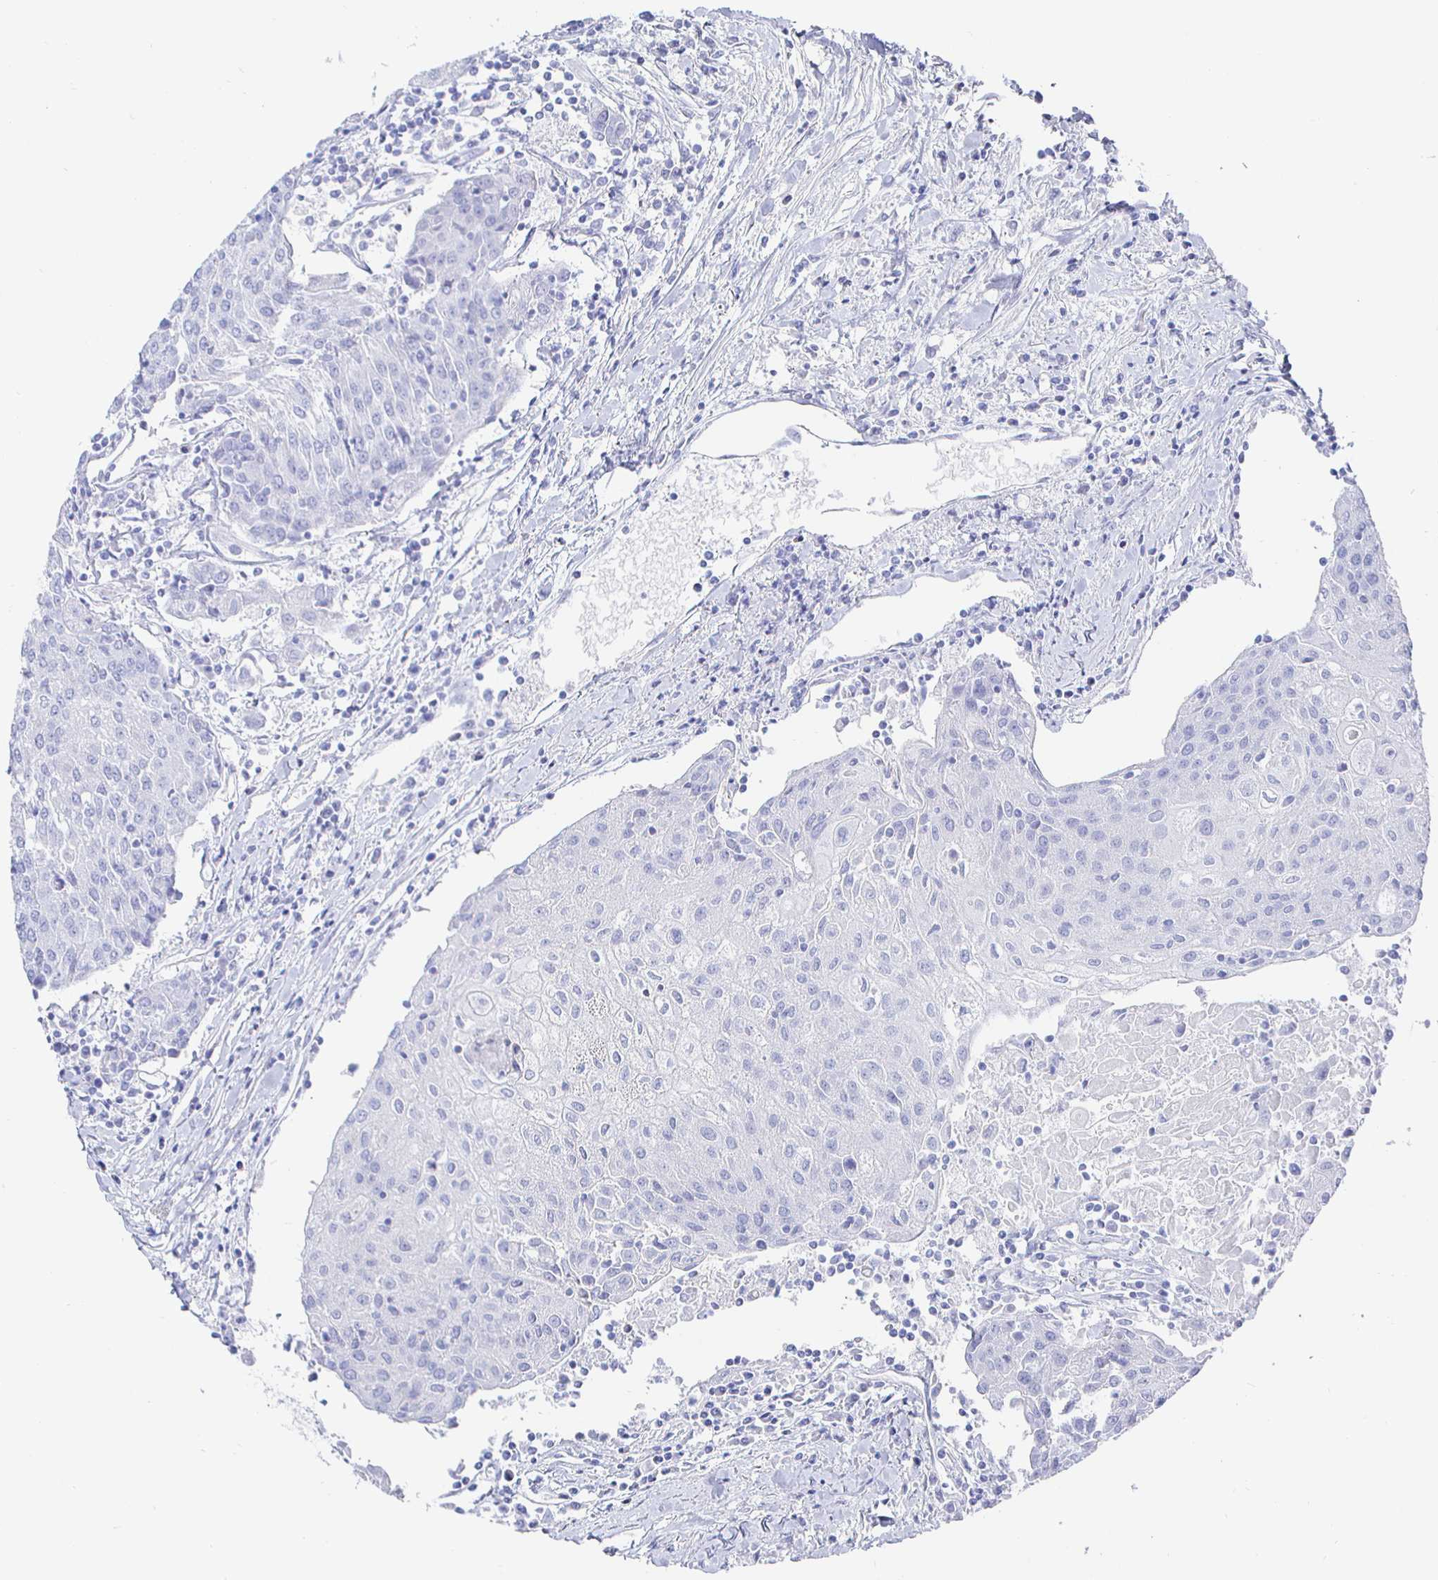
{"staining": {"intensity": "negative", "quantity": "none", "location": "none"}, "tissue": "urothelial cancer", "cell_type": "Tumor cells", "image_type": "cancer", "snomed": [{"axis": "morphology", "description": "Urothelial carcinoma, High grade"}, {"axis": "topography", "description": "Urinary bladder"}], "caption": "IHC image of neoplastic tissue: human urothelial cancer stained with DAB demonstrates no significant protein expression in tumor cells.", "gene": "CLCA1", "patient": {"sex": "female", "age": 85}}